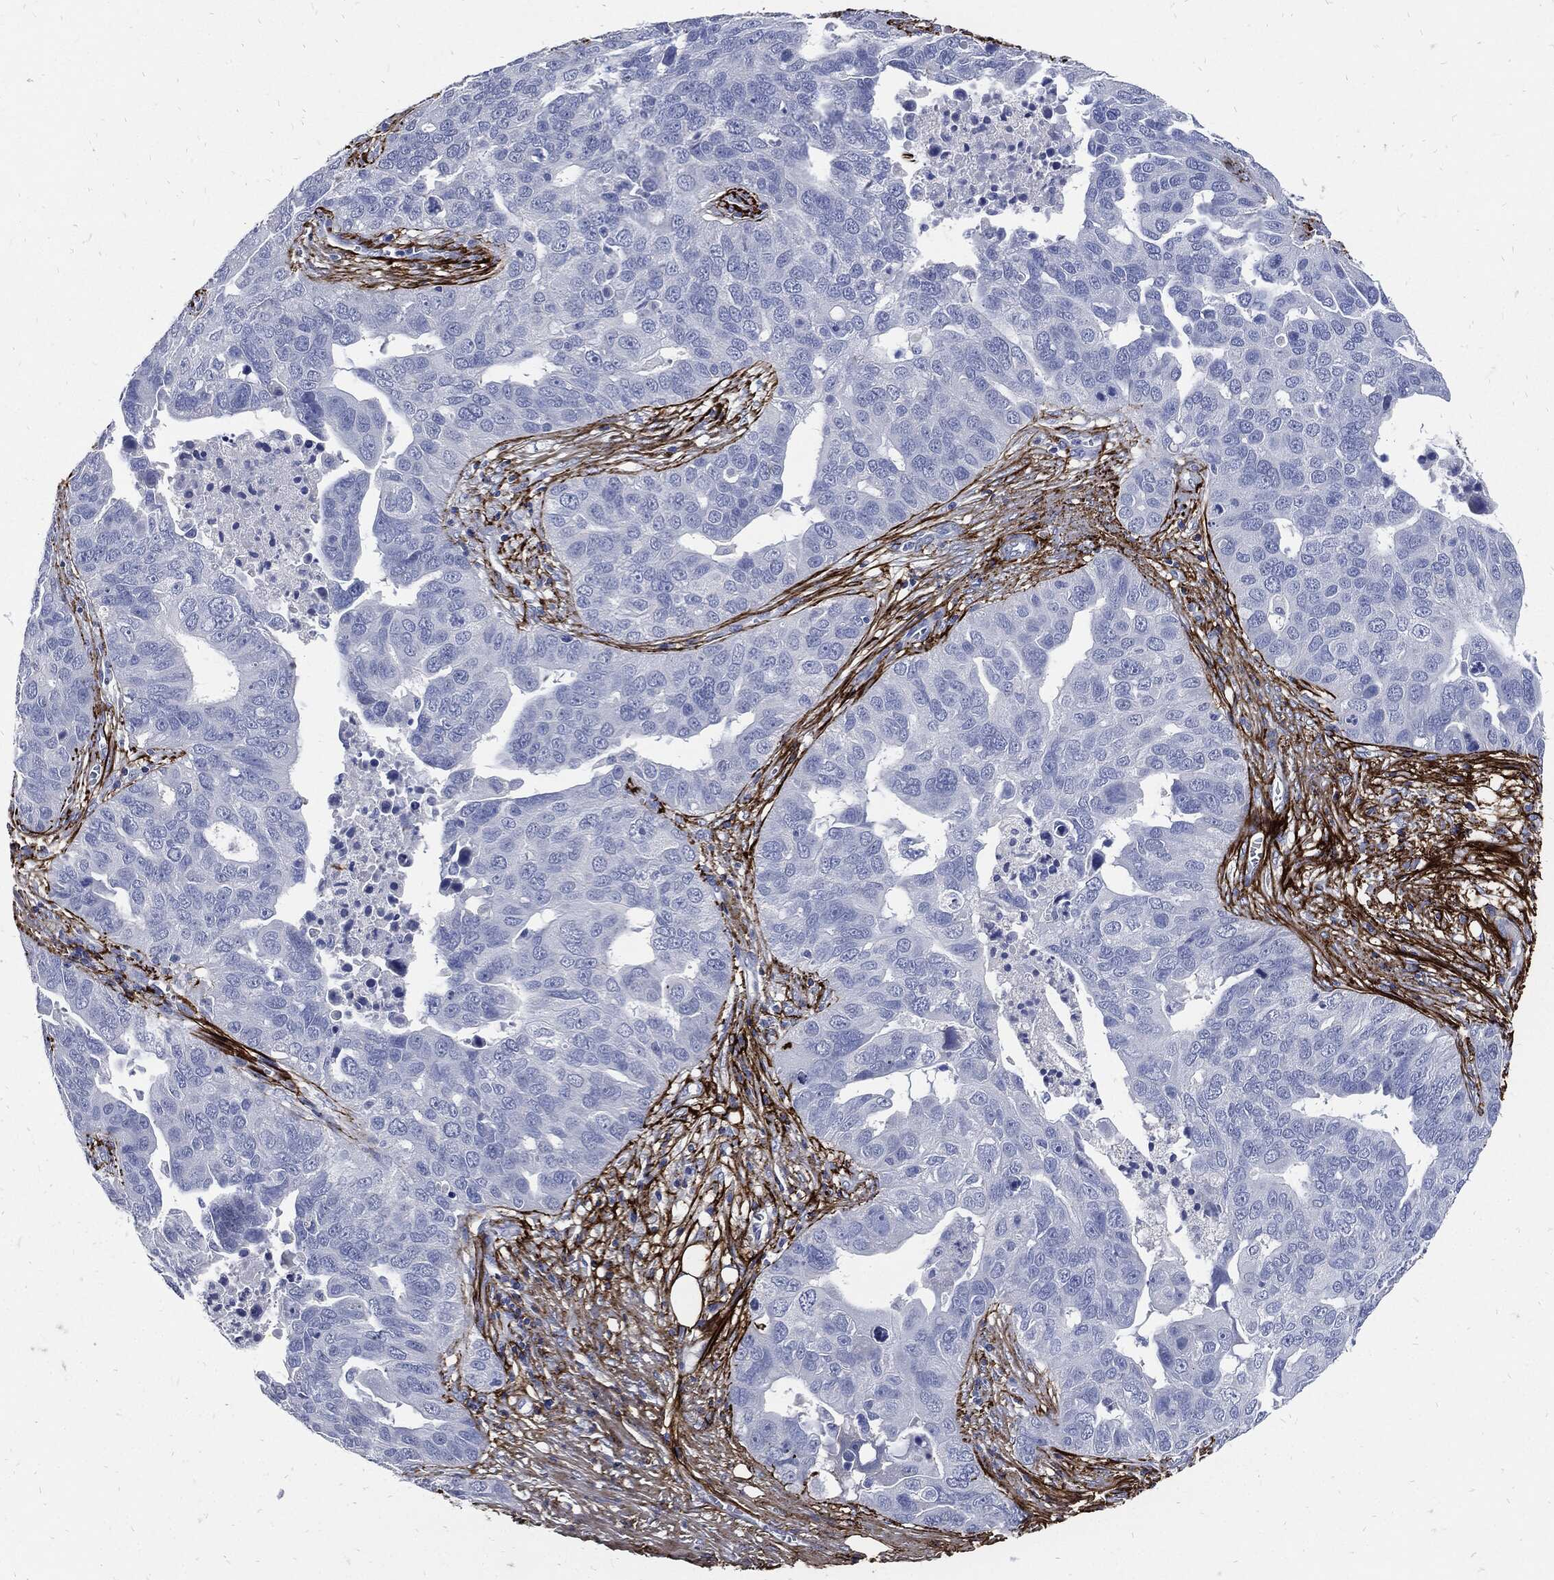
{"staining": {"intensity": "negative", "quantity": "none", "location": "none"}, "tissue": "ovarian cancer", "cell_type": "Tumor cells", "image_type": "cancer", "snomed": [{"axis": "morphology", "description": "Carcinoma, endometroid"}, {"axis": "topography", "description": "Soft tissue"}, {"axis": "topography", "description": "Ovary"}], "caption": "Protein analysis of ovarian cancer (endometroid carcinoma) demonstrates no significant expression in tumor cells.", "gene": "FBN1", "patient": {"sex": "female", "age": 52}}